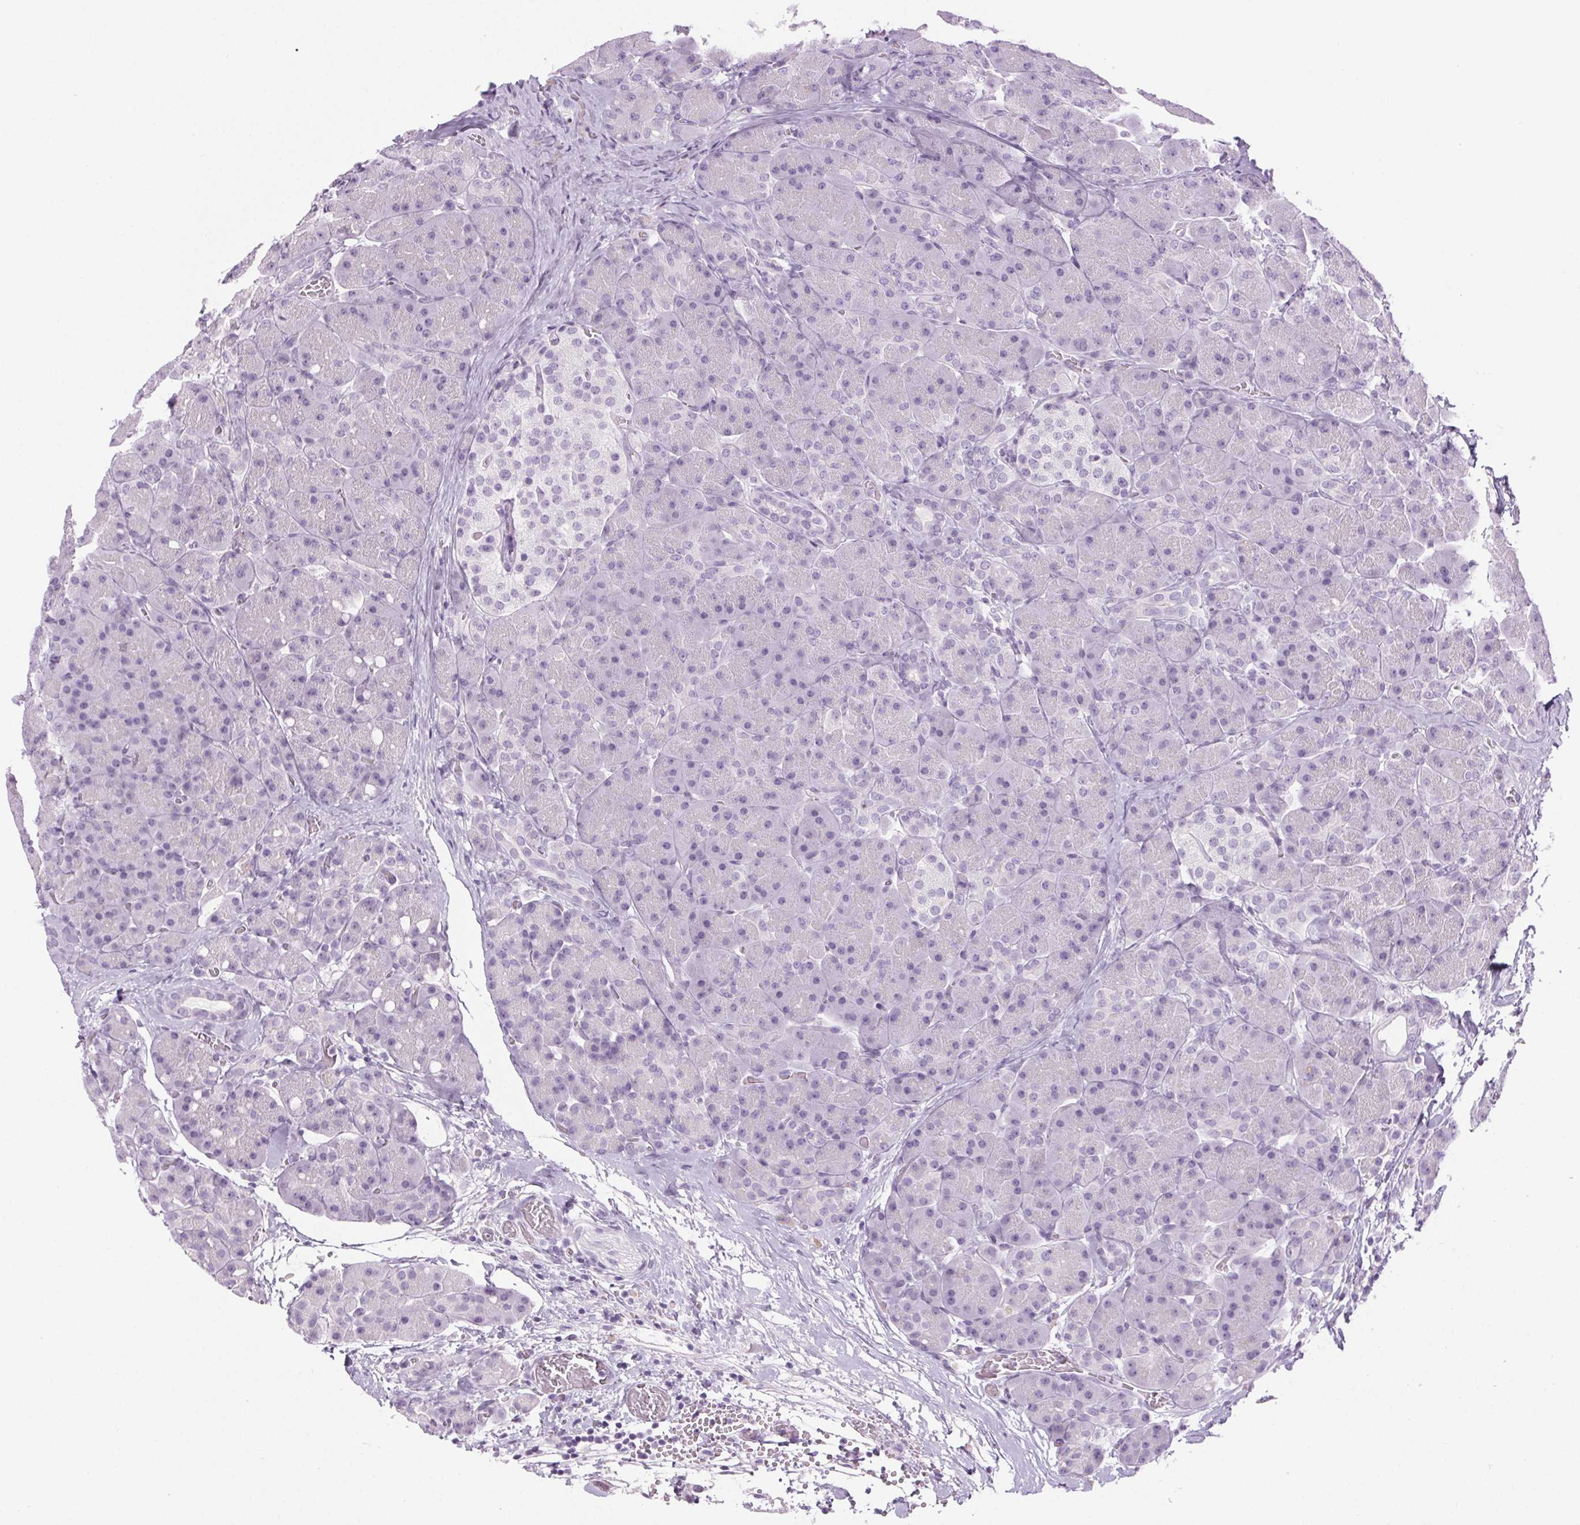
{"staining": {"intensity": "negative", "quantity": "none", "location": "none"}, "tissue": "pancreas", "cell_type": "Exocrine glandular cells", "image_type": "normal", "snomed": [{"axis": "morphology", "description": "Normal tissue, NOS"}, {"axis": "topography", "description": "Pancreas"}], "caption": "This is a image of immunohistochemistry (IHC) staining of benign pancreas, which shows no expression in exocrine glandular cells.", "gene": "LRP2", "patient": {"sex": "male", "age": 55}}